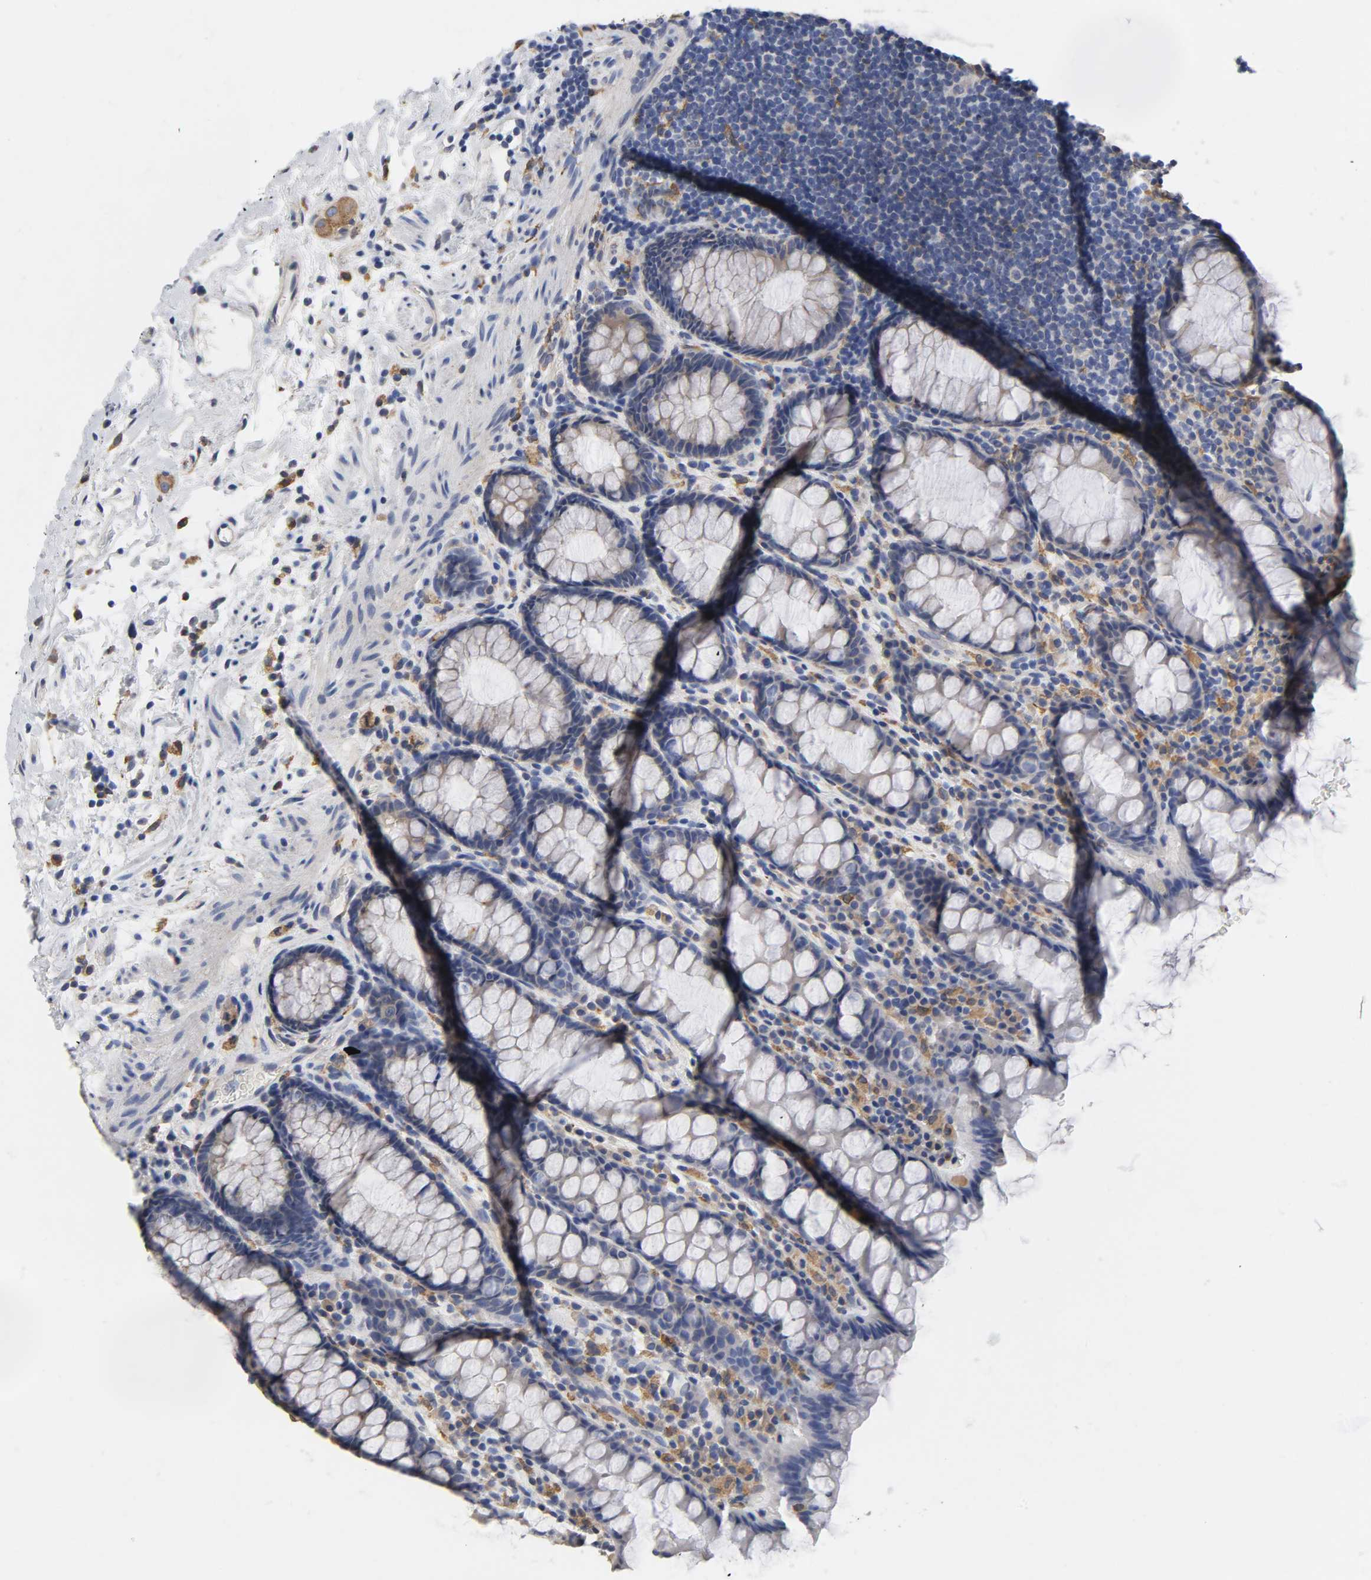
{"staining": {"intensity": "negative", "quantity": "none", "location": "none"}, "tissue": "rectum", "cell_type": "Glandular cells", "image_type": "normal", "snomed": [{"axis": "morphology", "description": "Normal tissue, NOS"}, {"axis": "topography", "description": "Rectum"}], "caption": "IHC histopathology image of unremarkable rectum: rectum stained with DAB (3,3'-diaminobenzidine) shows no significant protein positivity in glandular cells.", "gene": "HCK", "patient": {"sex": "male", "age": 92}}